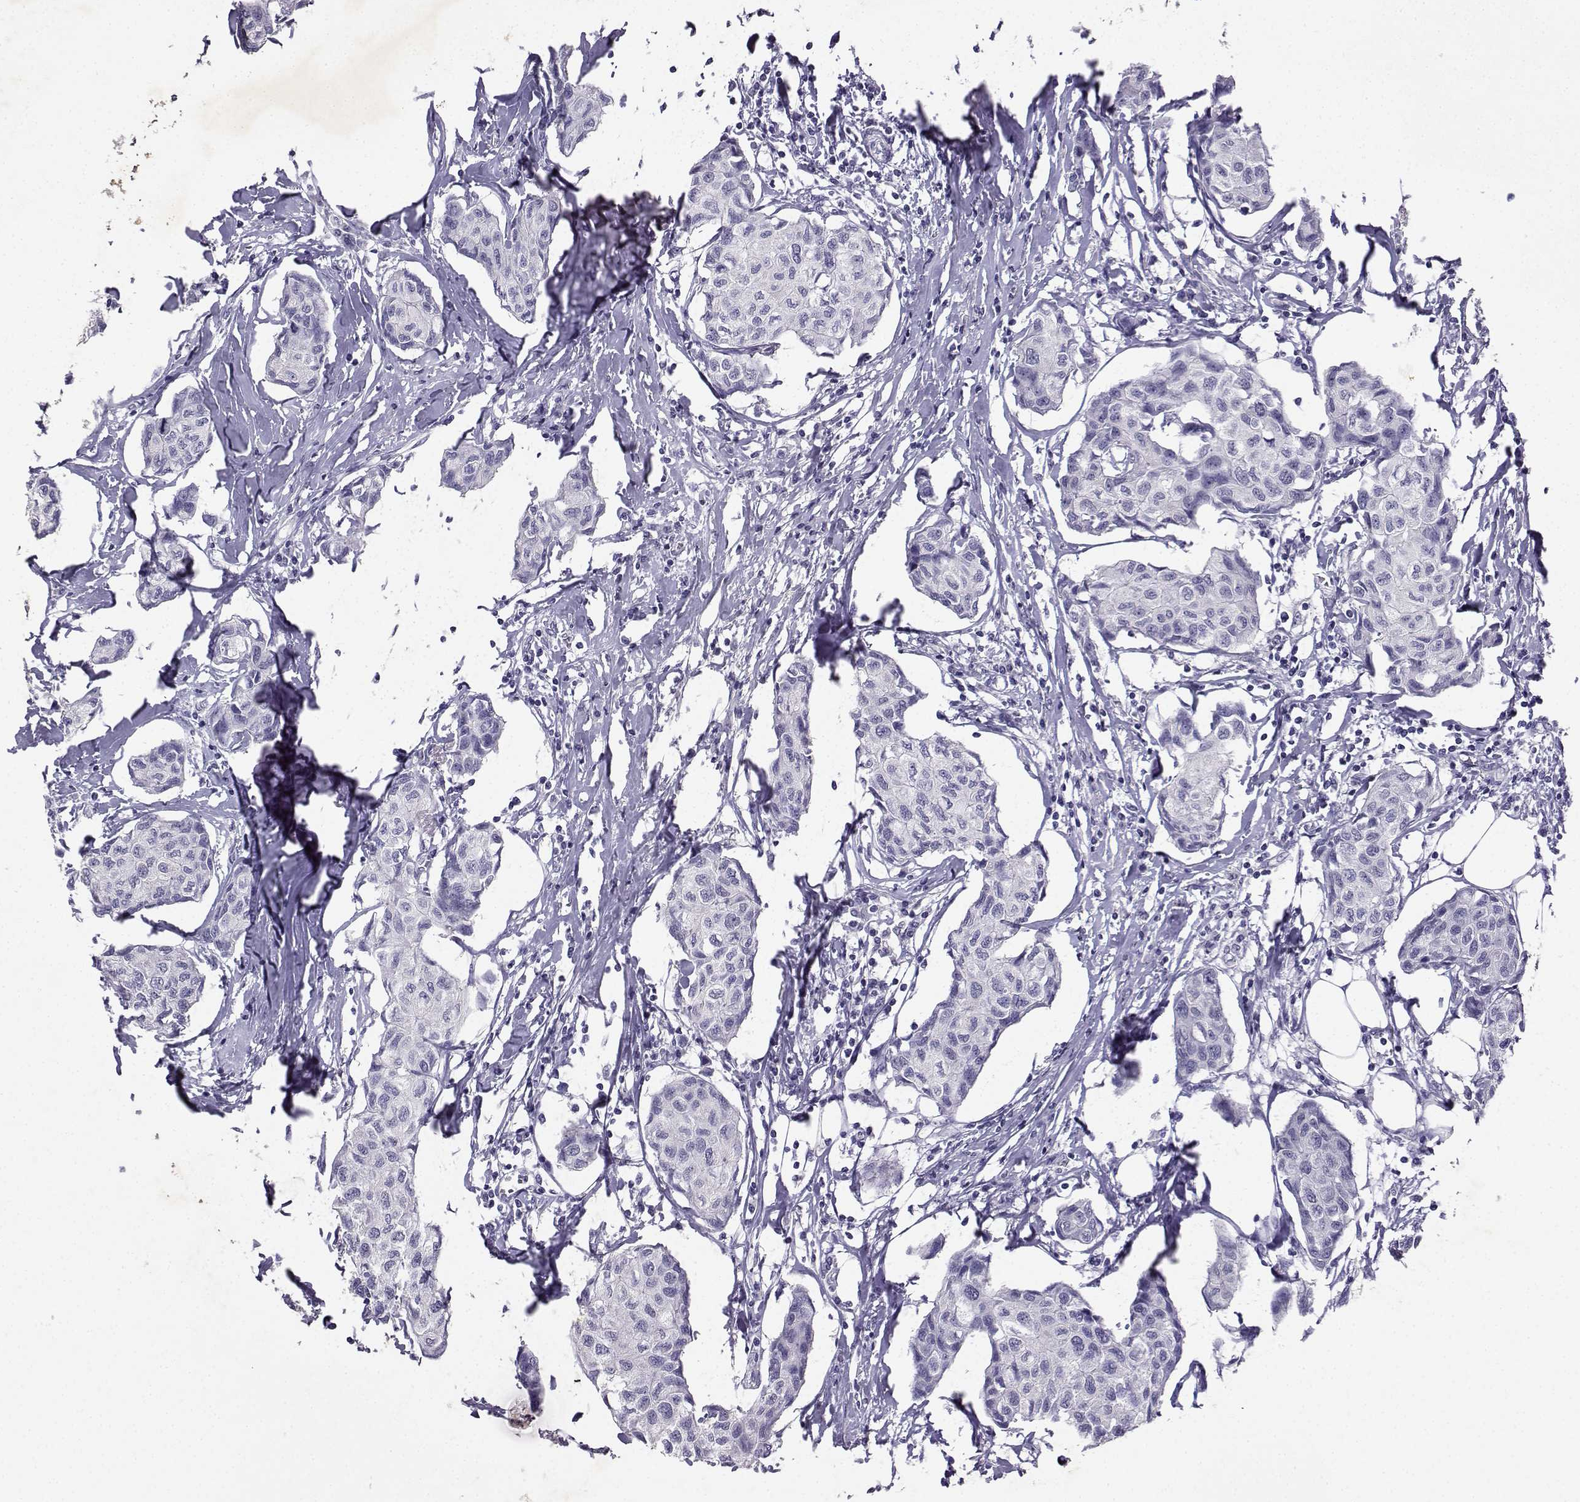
{"staining": {"intensity": "negative", "quantity": "none", "location": "none"}, "tissue": "breast cancer", "cell_type": "Tumor cells", "image_type": "cancer", "snomed": [{"axis": "morphology", "description": "Duct carcinoma"}, {"axis": "topography", "description": "Breast"}], "caption": "This is a image of immunohistochemistry staining of breast invasive ductal carcinoma, which shows no staining in tumor cells.", "gene": "TBR1", "patient": {"sex": "female", "age": 80}}